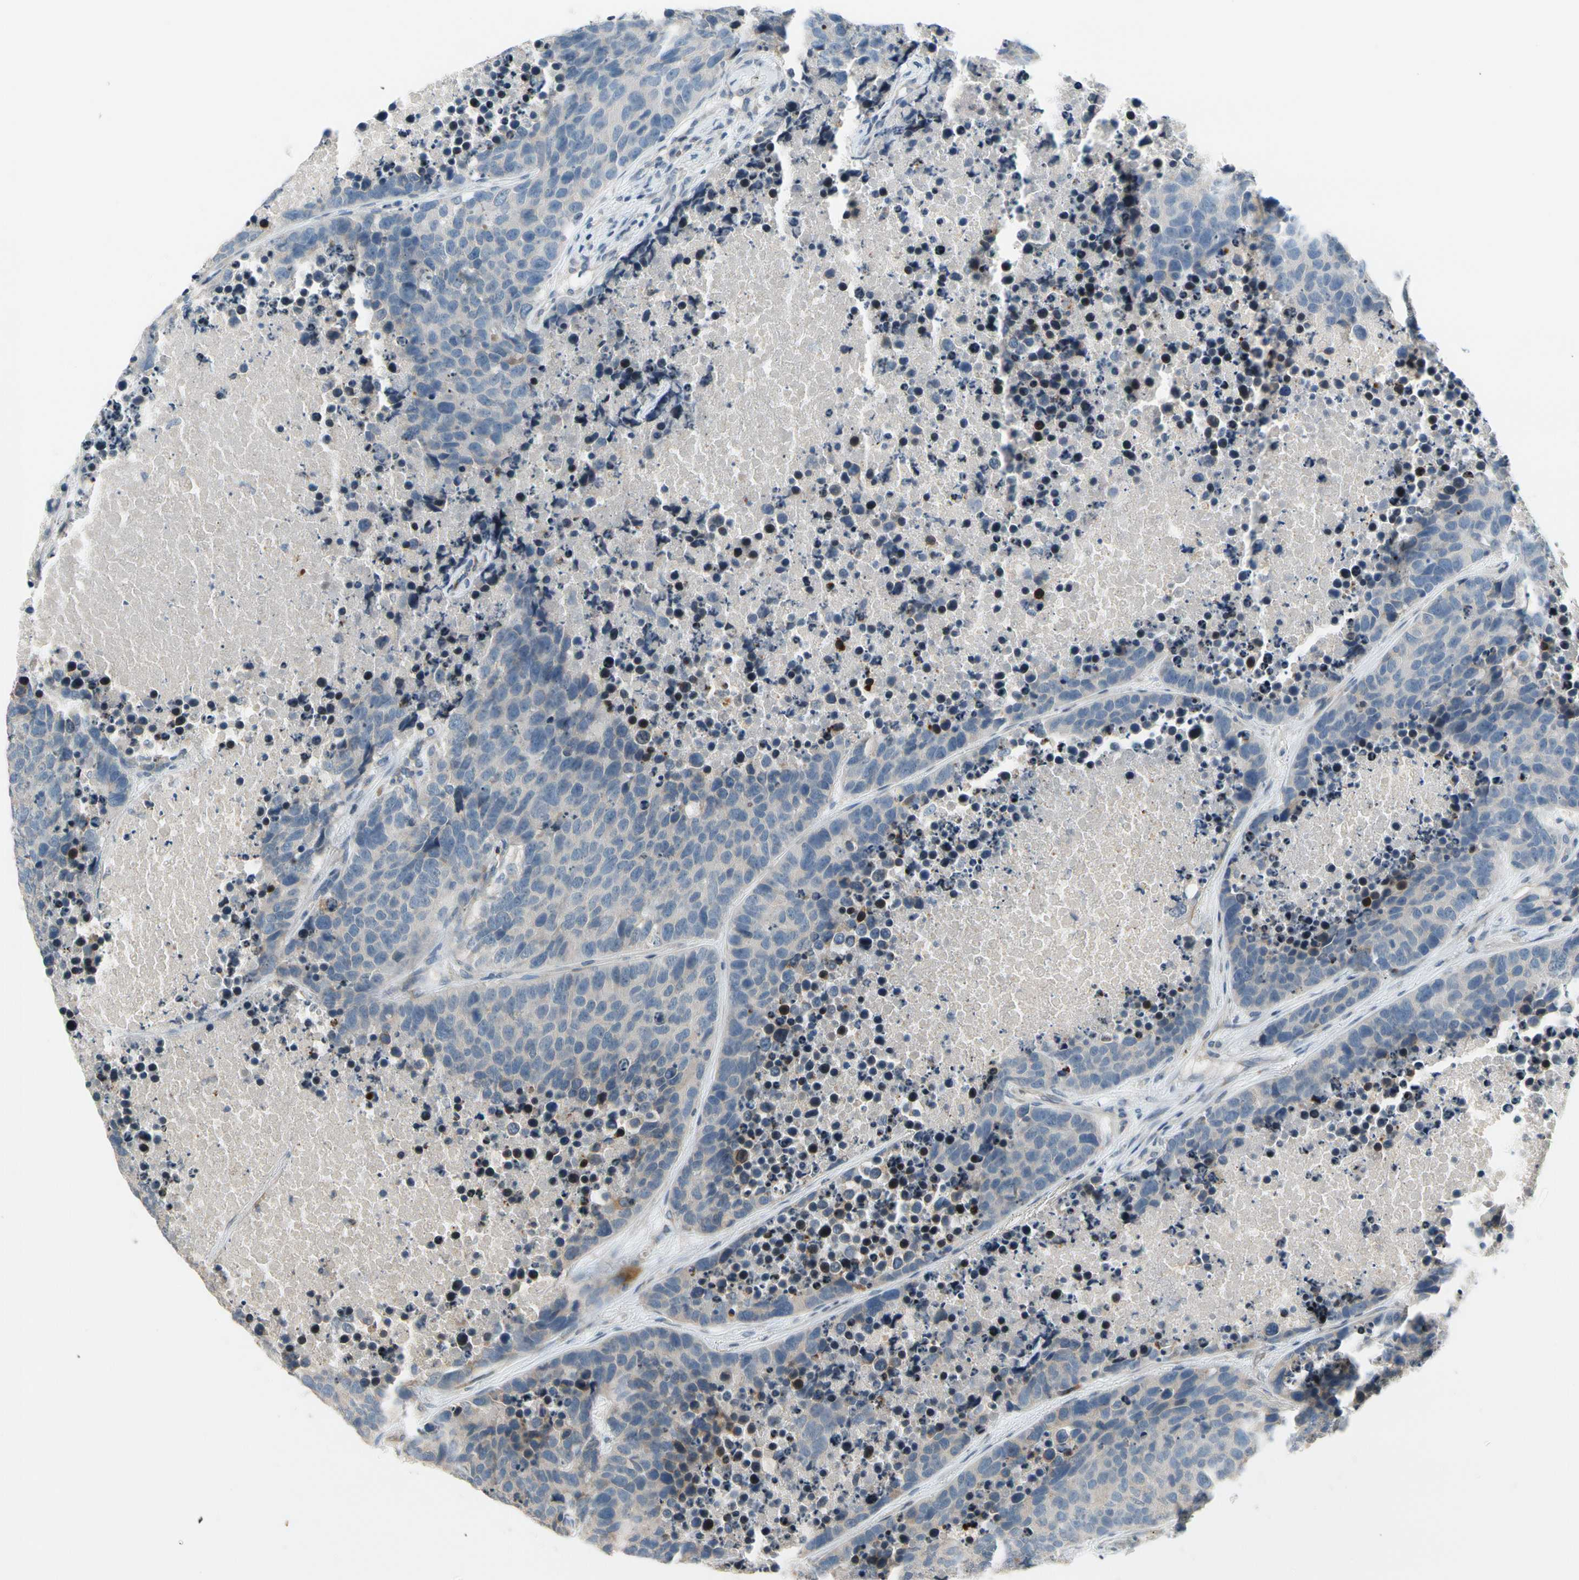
{"staining": {"intensity": "weak", "quantity": "<25%", "location": "cytoplasmic/membranous"}, "tissue": "carcinoid", "cell_type": "Tumor cells", "image_type": "cancer", "snomed": [{"axis": "morphology", "description": "Carcinoid, malignant, NOS"}, {"axis": "topography", "description": "Lung"}], "caption": "An immunohistochemistry image of carcinoid is shown. There is no staining in tumor cells of carcinoid. (Immunohistochemistry, brightfield microscopy, high magnification).", "gene": "PIP5K1B", "patient": {"sex": "male", "age": 60}}